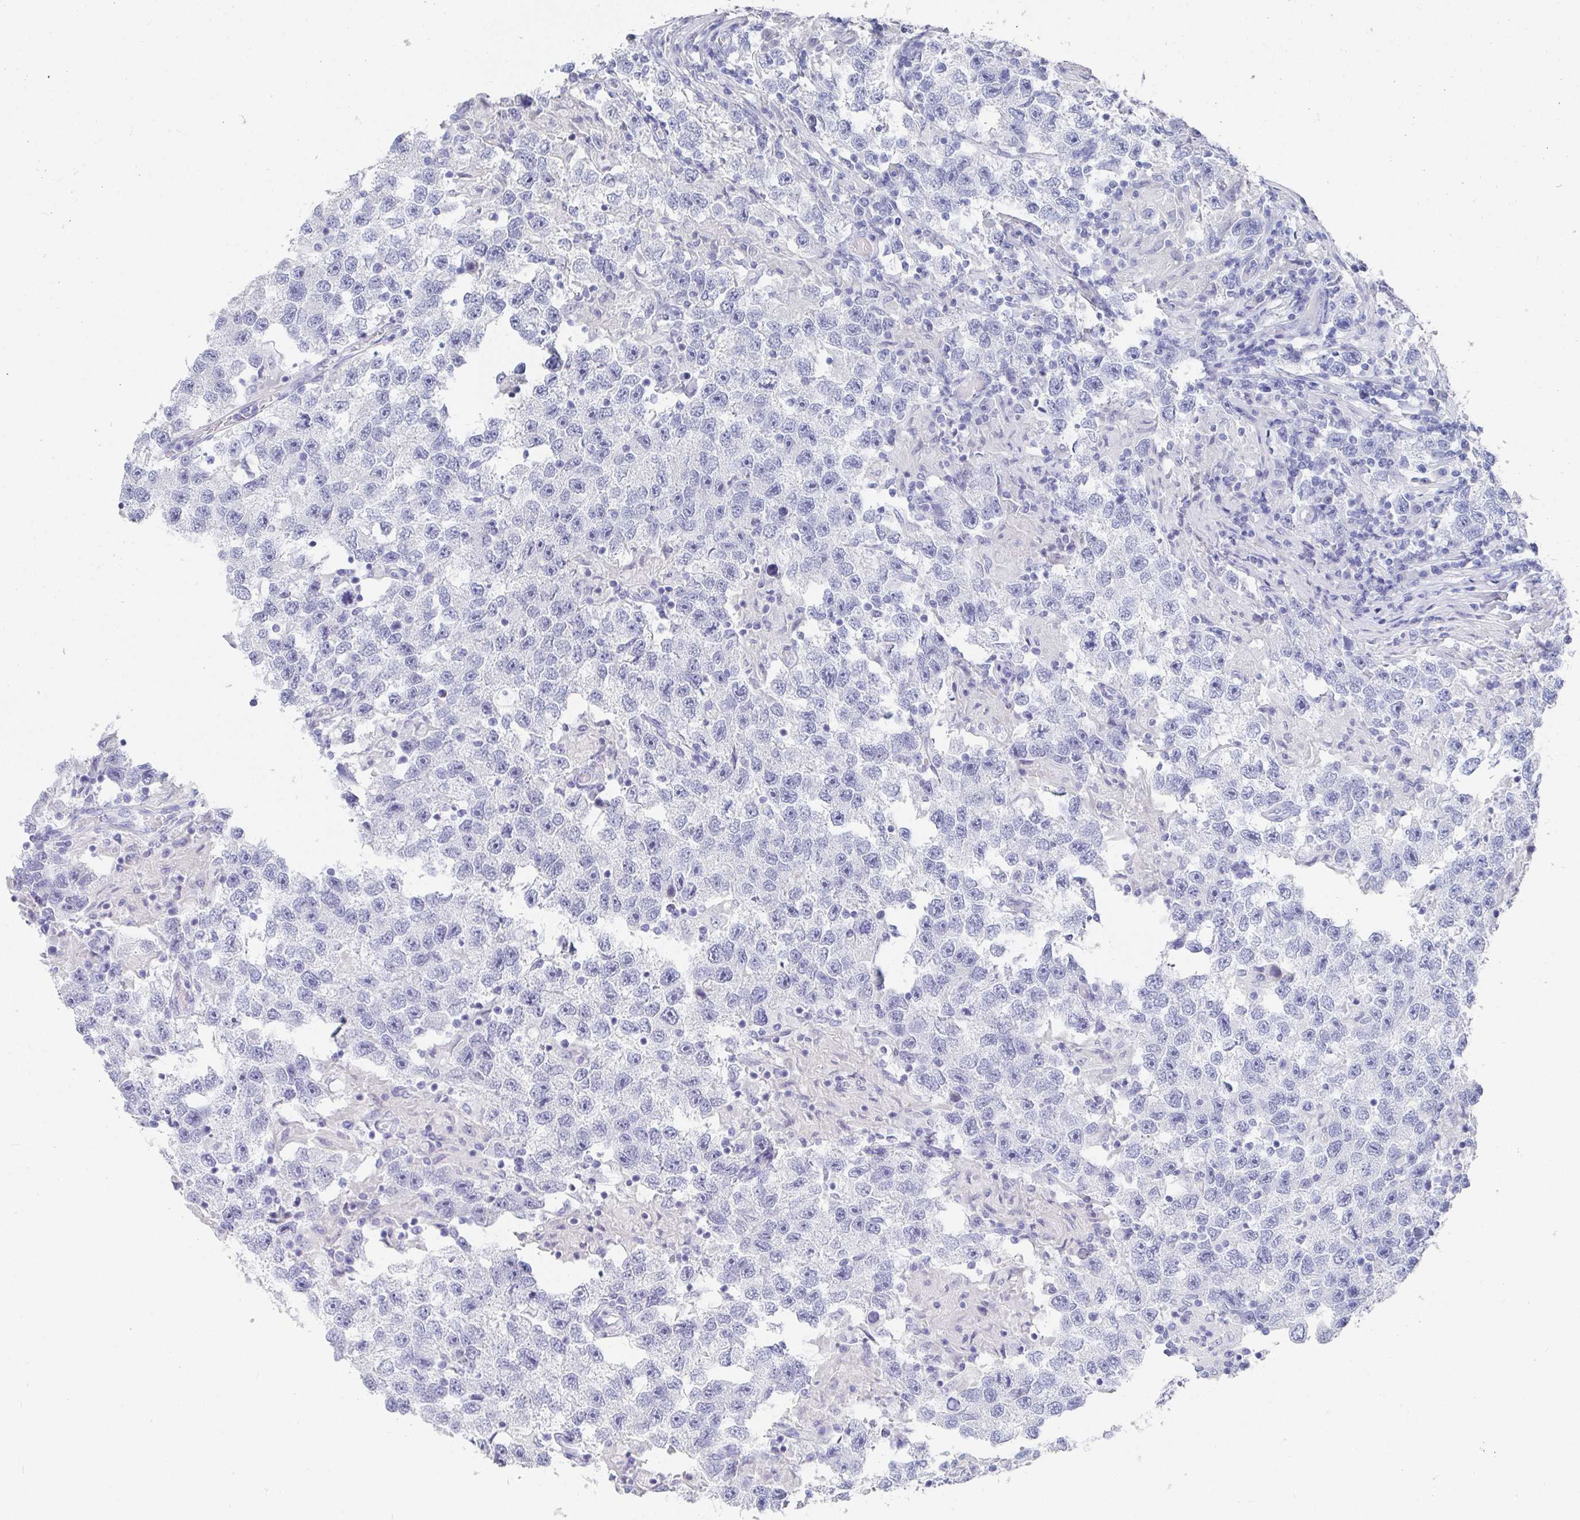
{"staining": {"intensity": "negative", "quantity": "none", "location": "none"}, "tissue": "testis cancer", "cell_type": "Tumor cells", "image_type": "cancer", "snomed": [{"axis": "morphology", "description": "Seminoma, NOS"}, {"axis": "topography", "description": "Testis"}], "caption": "Tumor cells show no significant protein positivity in testis cancer.", "gene": "GRIA1", "patient": {"sex": "male", "age": 26}}